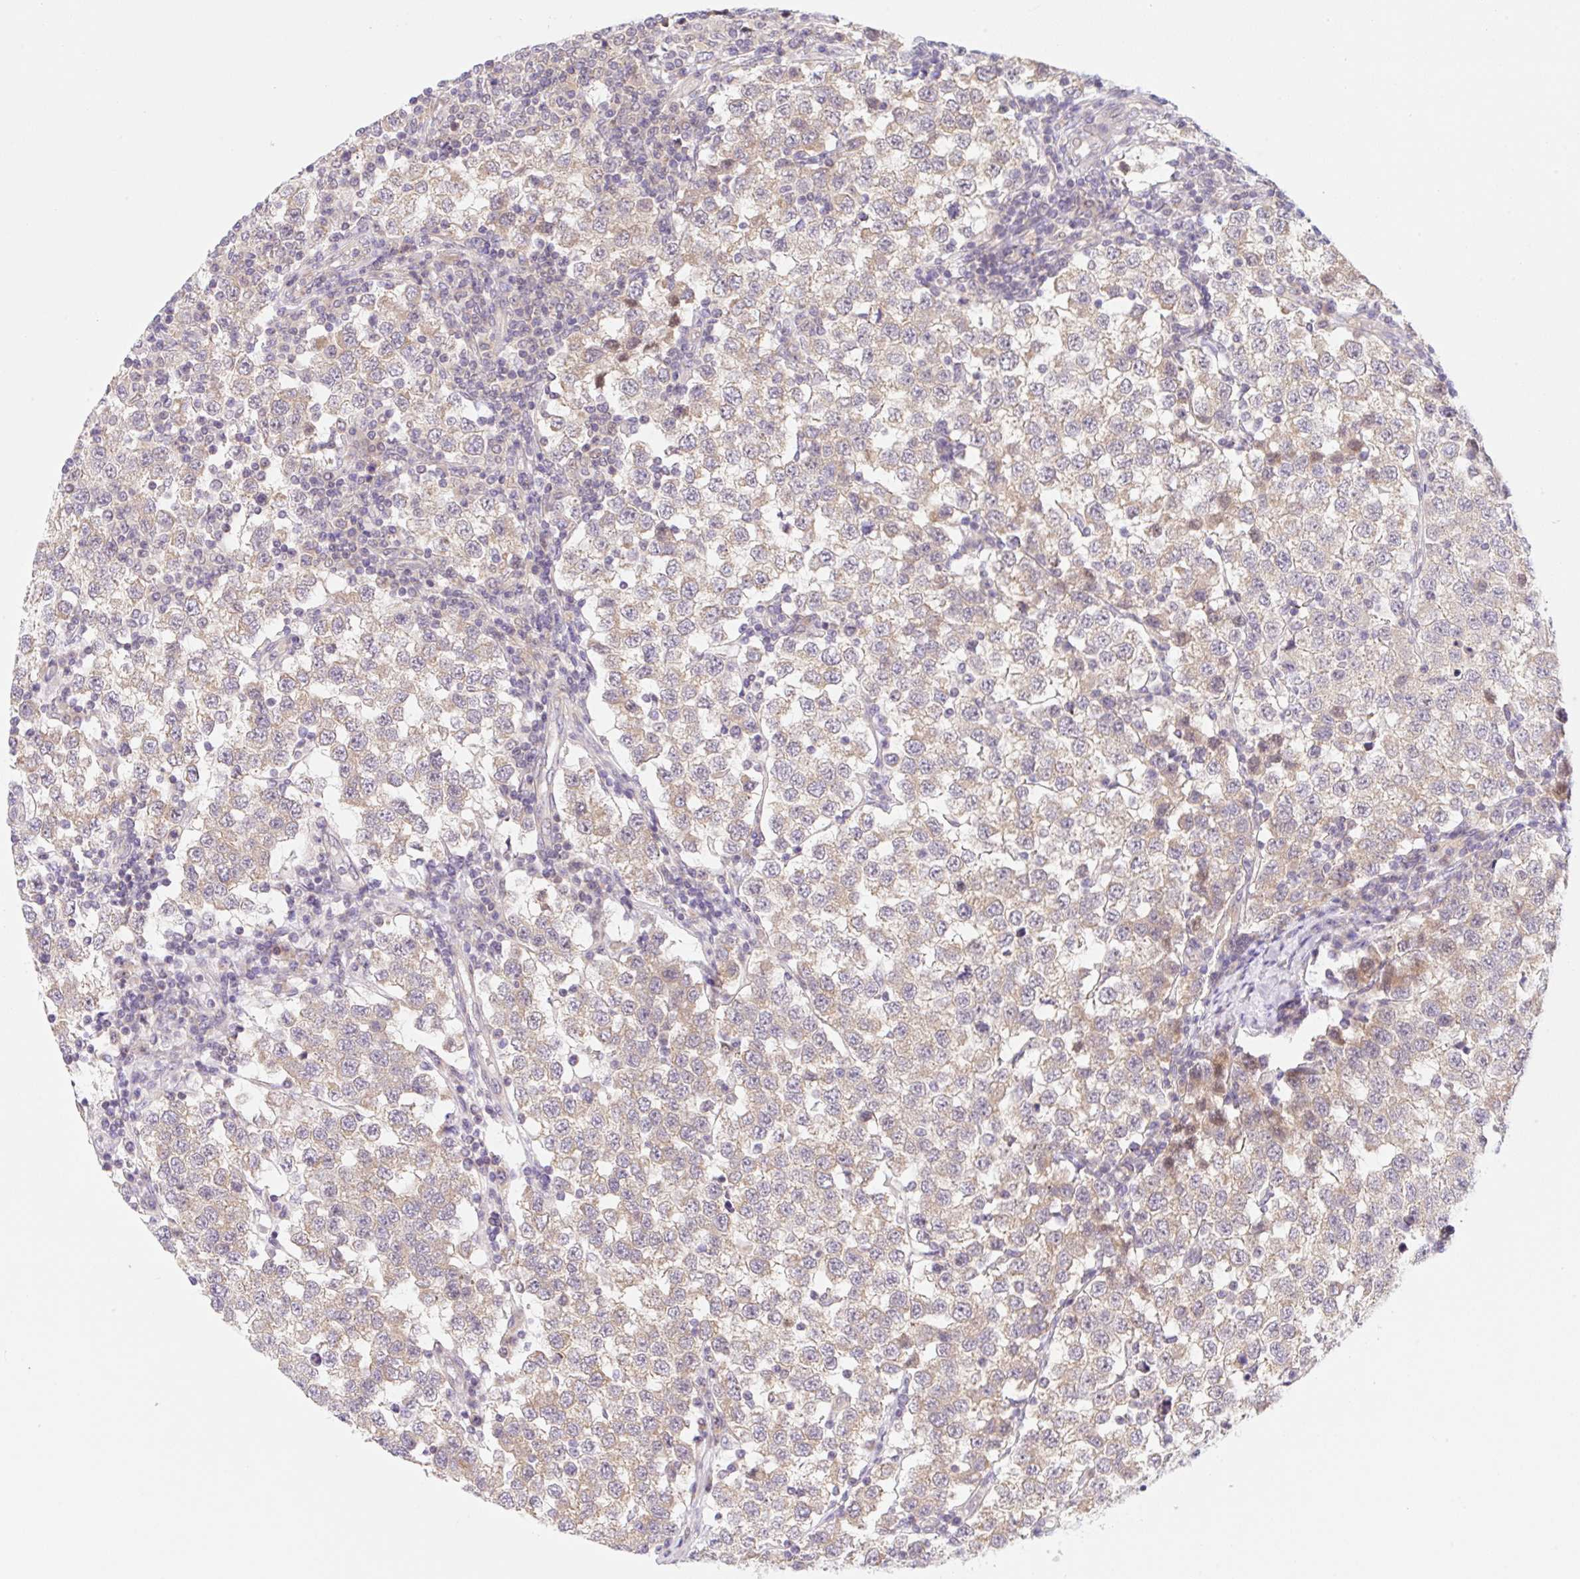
{"staining": {"intensity": "weak", "quantity": ">75%", "location": "cytoplasmic/membranous"}, "tissue": "testis cancer", "cell_type": "Tumor cells", "image_type": "cancer", "snomed": [{"axis": "morphology", "description": "Seminoma, NOS"}, {"axis": "topography", "description": "Testis"}], "caption": "Testis cancer stained for a protein (brown) reveals weak cytoplasmic/membranous positive positivity in about >75% of tumor cells.", "gene": "TBPL2", "patient": {"sex": "male", "age": 34}}